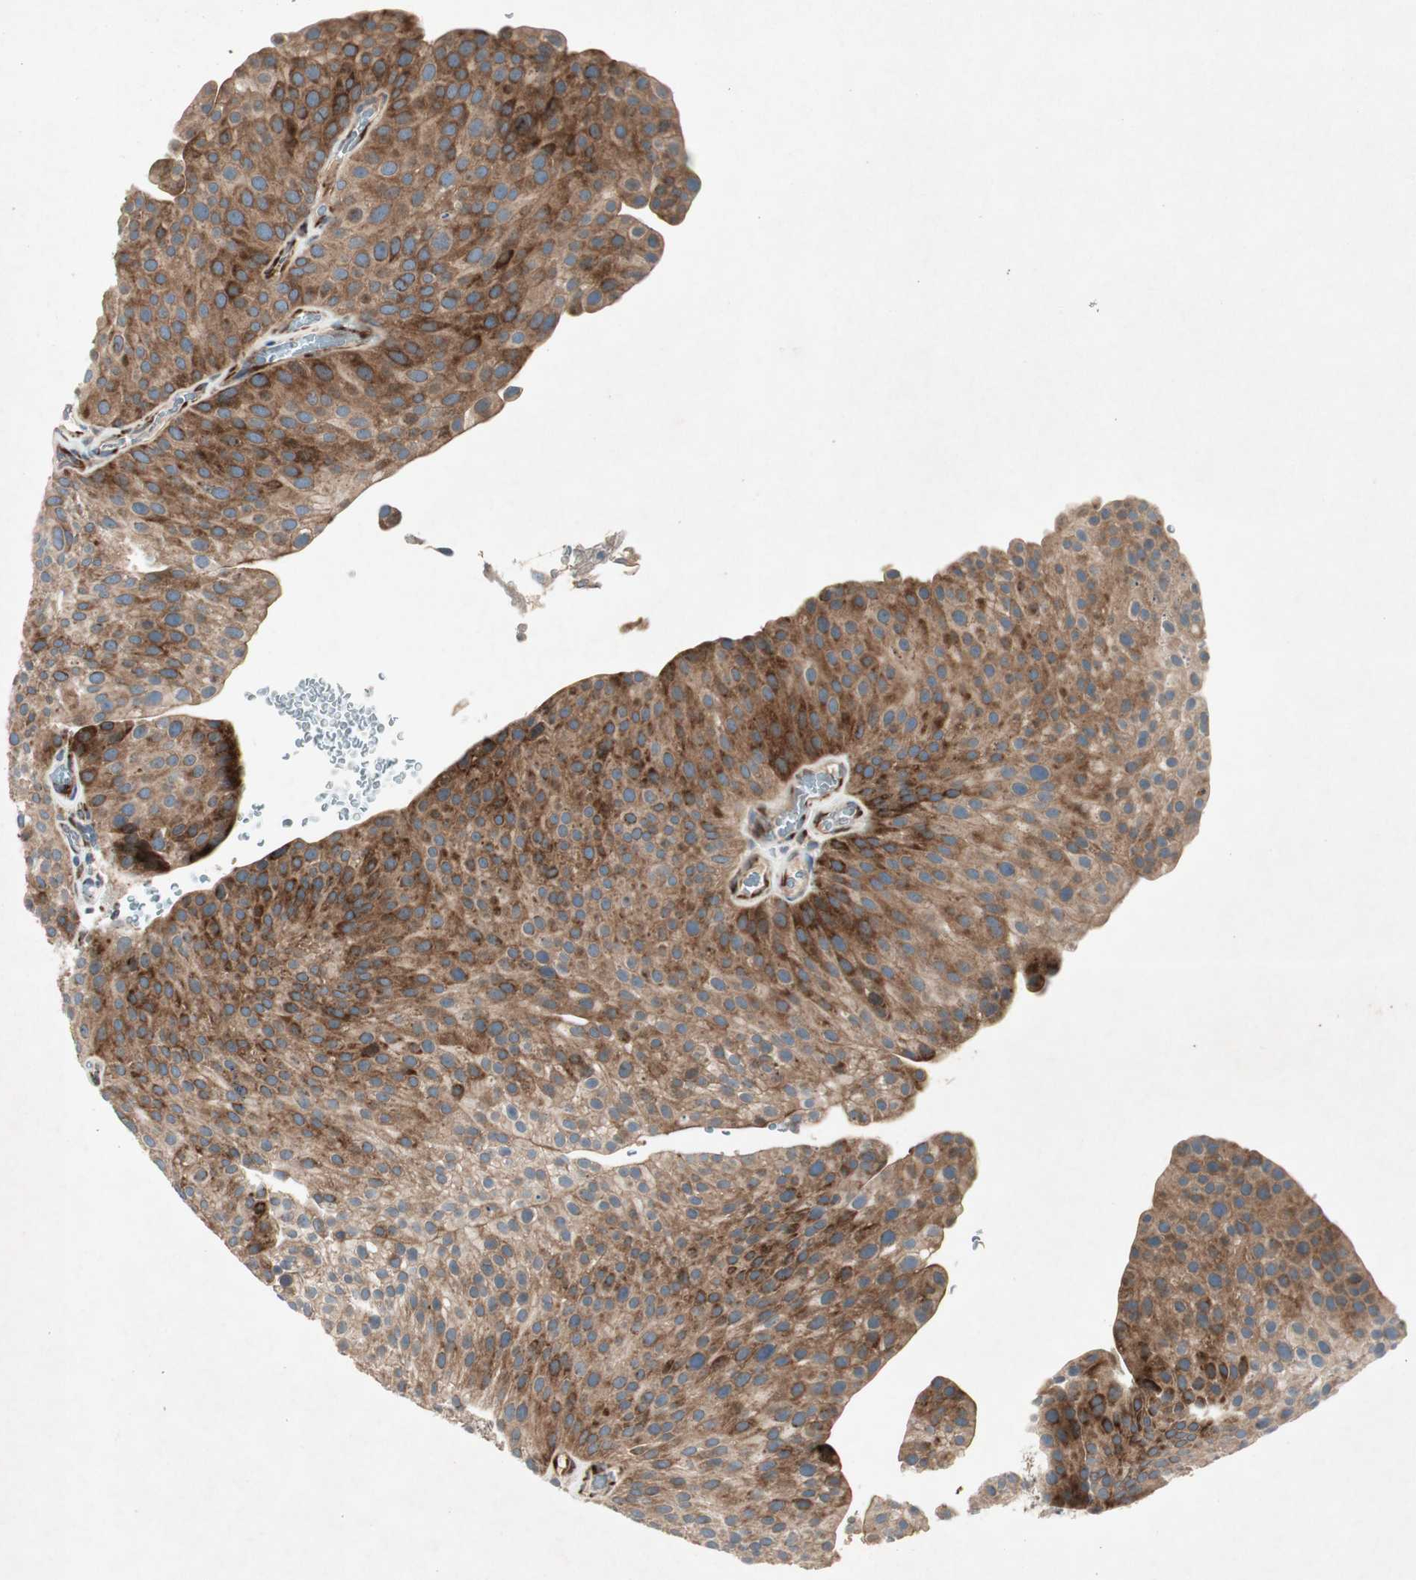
{"staining": {"intensity": "strong", "quantity": ">75%", "location": "cytoplasmic/membranous"}, "tissue": "urothelial cancer", "cell_type": "Tumor cells", "image_type": "cancer", "snomed": [{"axis": "morphology", "description": "Urothelial carcinoma, Low grade"}, {"axis": "topography", "description": "Smooth muscle"}, {"axis": "topography", "description": "Urinary bladder"}], "caption": "Approximately >75% of tumor cells in low-grade urothelial carcinoma display strong cytoplasmic/membranous protein expression as visualized by brown immunohistochemical staining.", "gene": "APOO", "patient": {"sex": "male", "age": 60}}